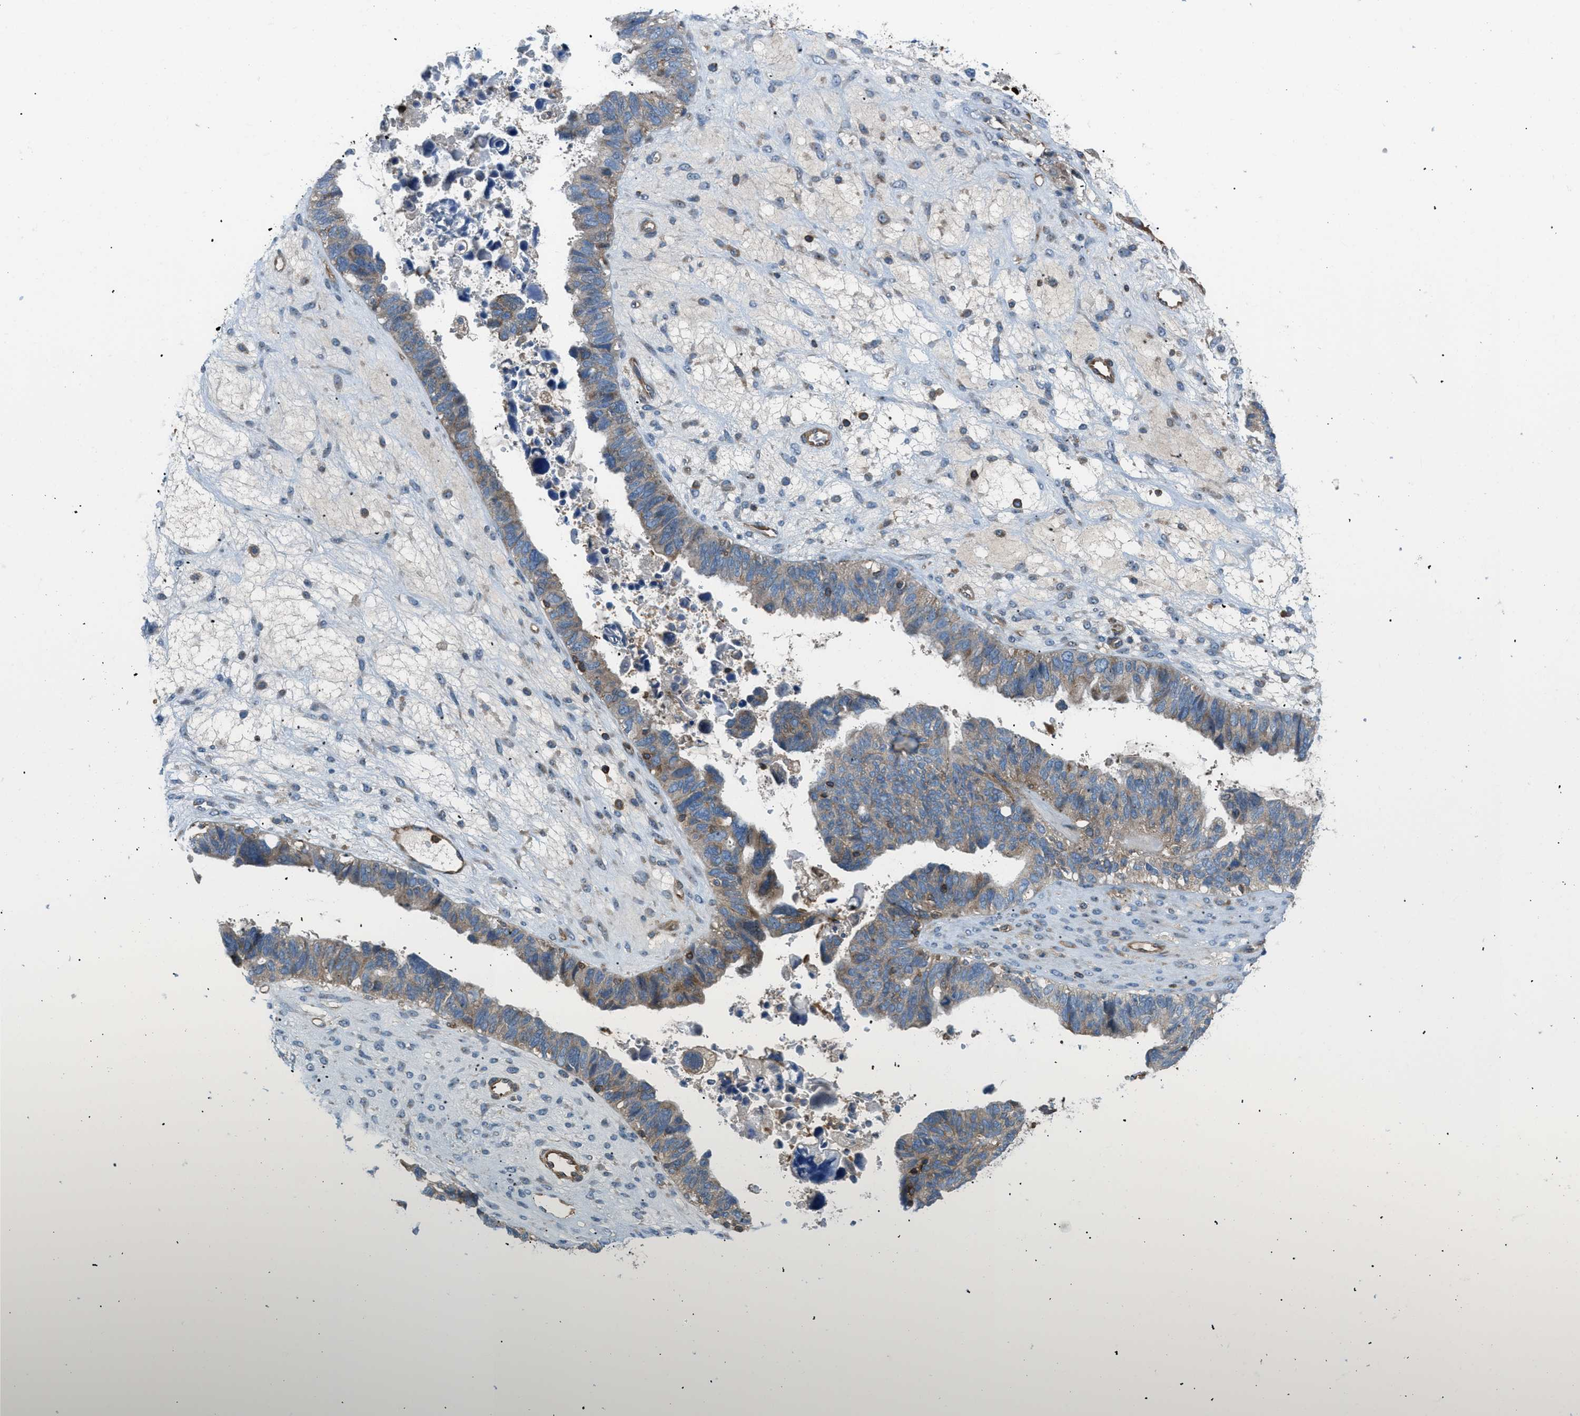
{"staining": {"intensity": "weak", "quantity": ">75%", "location": "cytoplasmic/membranous"}, "tissue": "ovarian cancer", "cell_type": "Tumor cells", "image_type": "cancer", "snomed": [{"axis": "morphology", "description": "Cystadenocarcinoma, serous, NOS"}, {"axis": "topography", "description": "Ovary"}], "caption": "Human ovarian cancer stained with a protein marker shows weak staining in tumor cells.", "gene": "ATP2A3", "patient": {"sex": "female", "age": 79}}